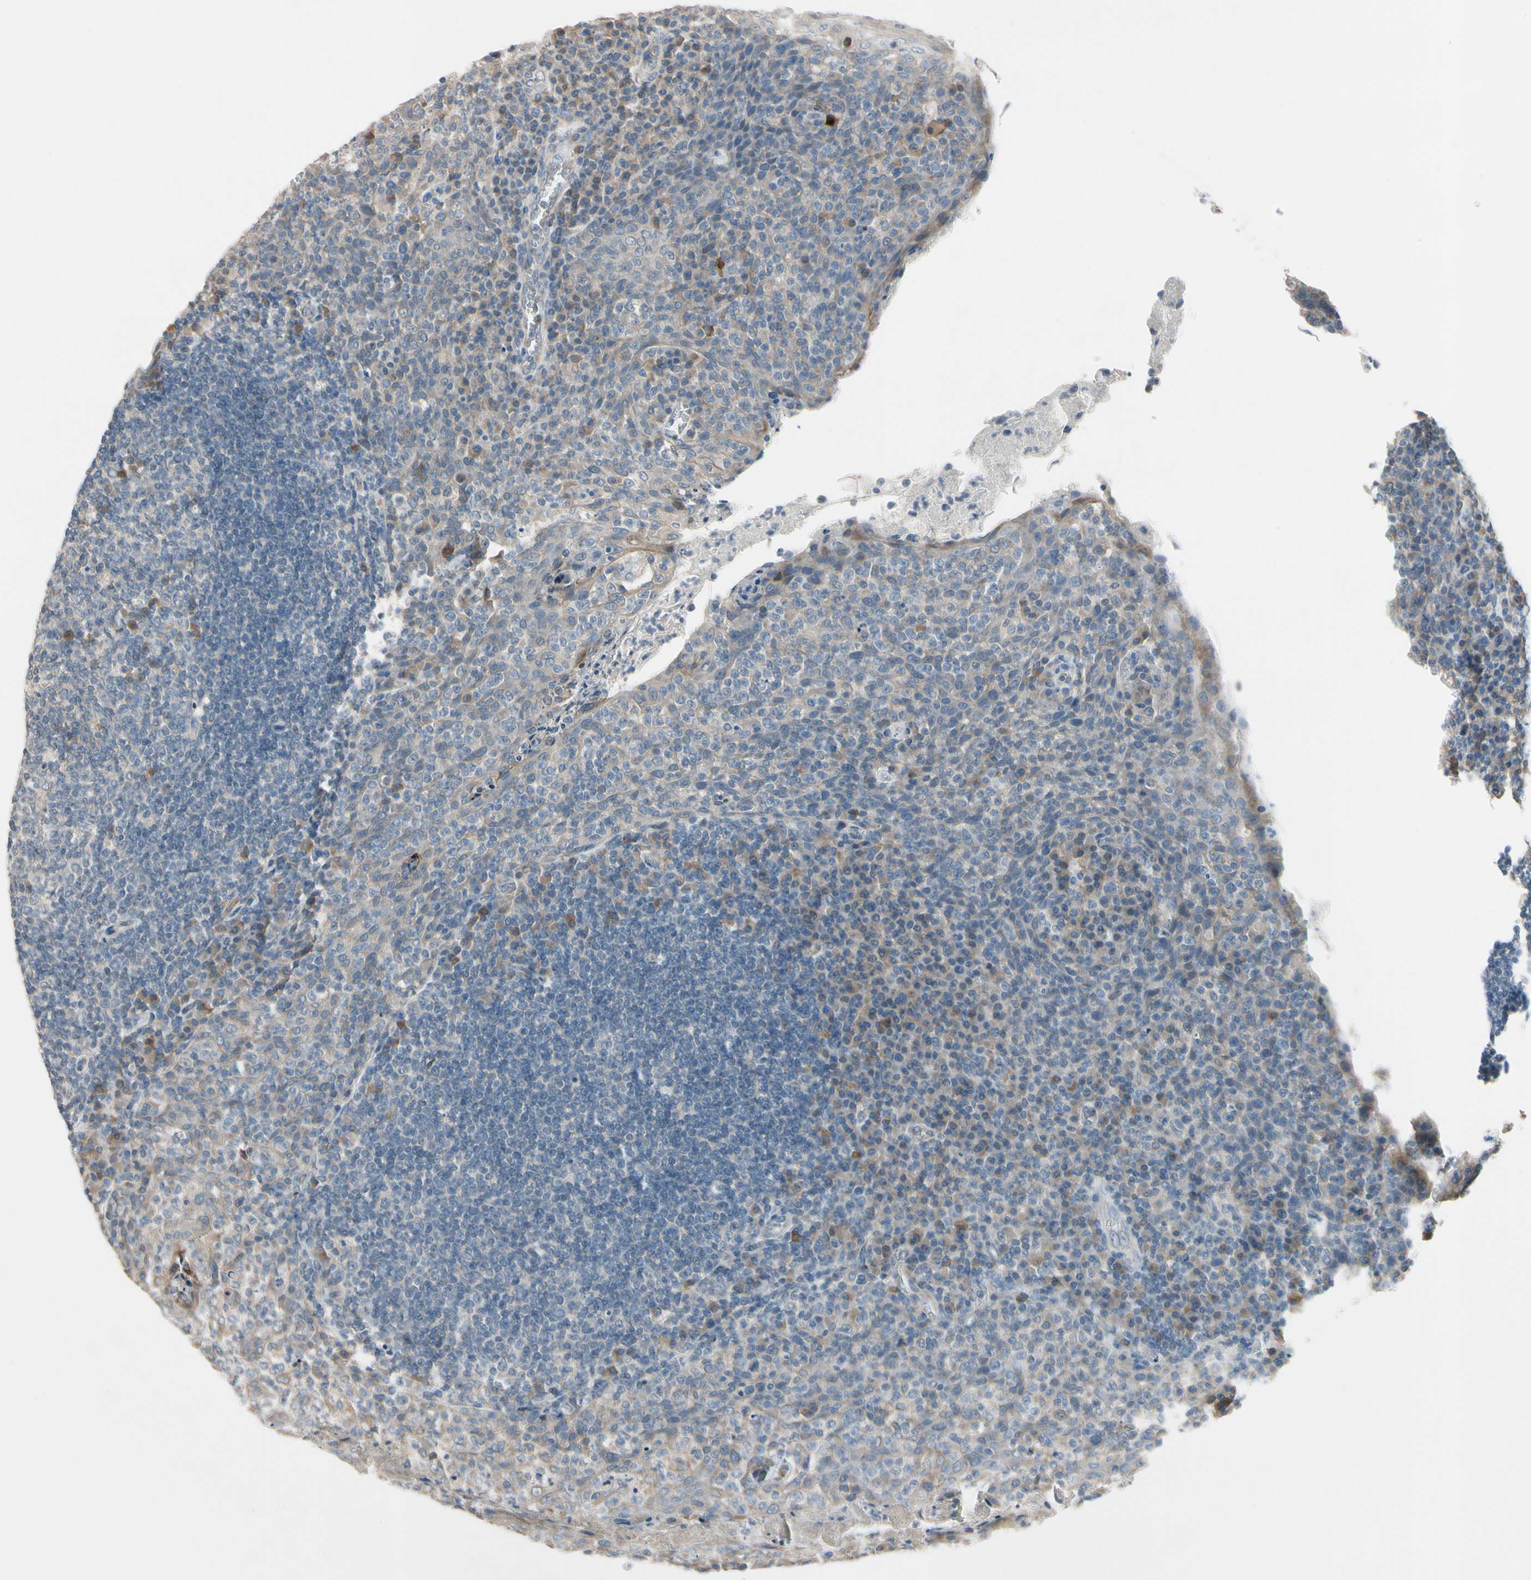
{"staining": {"intensity": "negative", "quantity": "none", "location": "none"}, "tissue": "tonsil", "cell_type": "Germinal center cells", "image_type": "normal", "snomed": [{"axis": "morphology", "description": "Normal tissue, NOS"}, {"axis": "topography", "description": "Tonsil"}], "caption": "Unremarkable tonsil was stained to show a protein in brown. There is no significant positivity in germinal center cells. The staining was performed using DAB (3,3'-diaminobenzidine) to visualize the protein expression in brown, while the nuclei were stained in blue with hematoxylin (Magnification: 20x).", "gene": "PIP5K1B", "patient": {"sex": "male", "age": 17}}